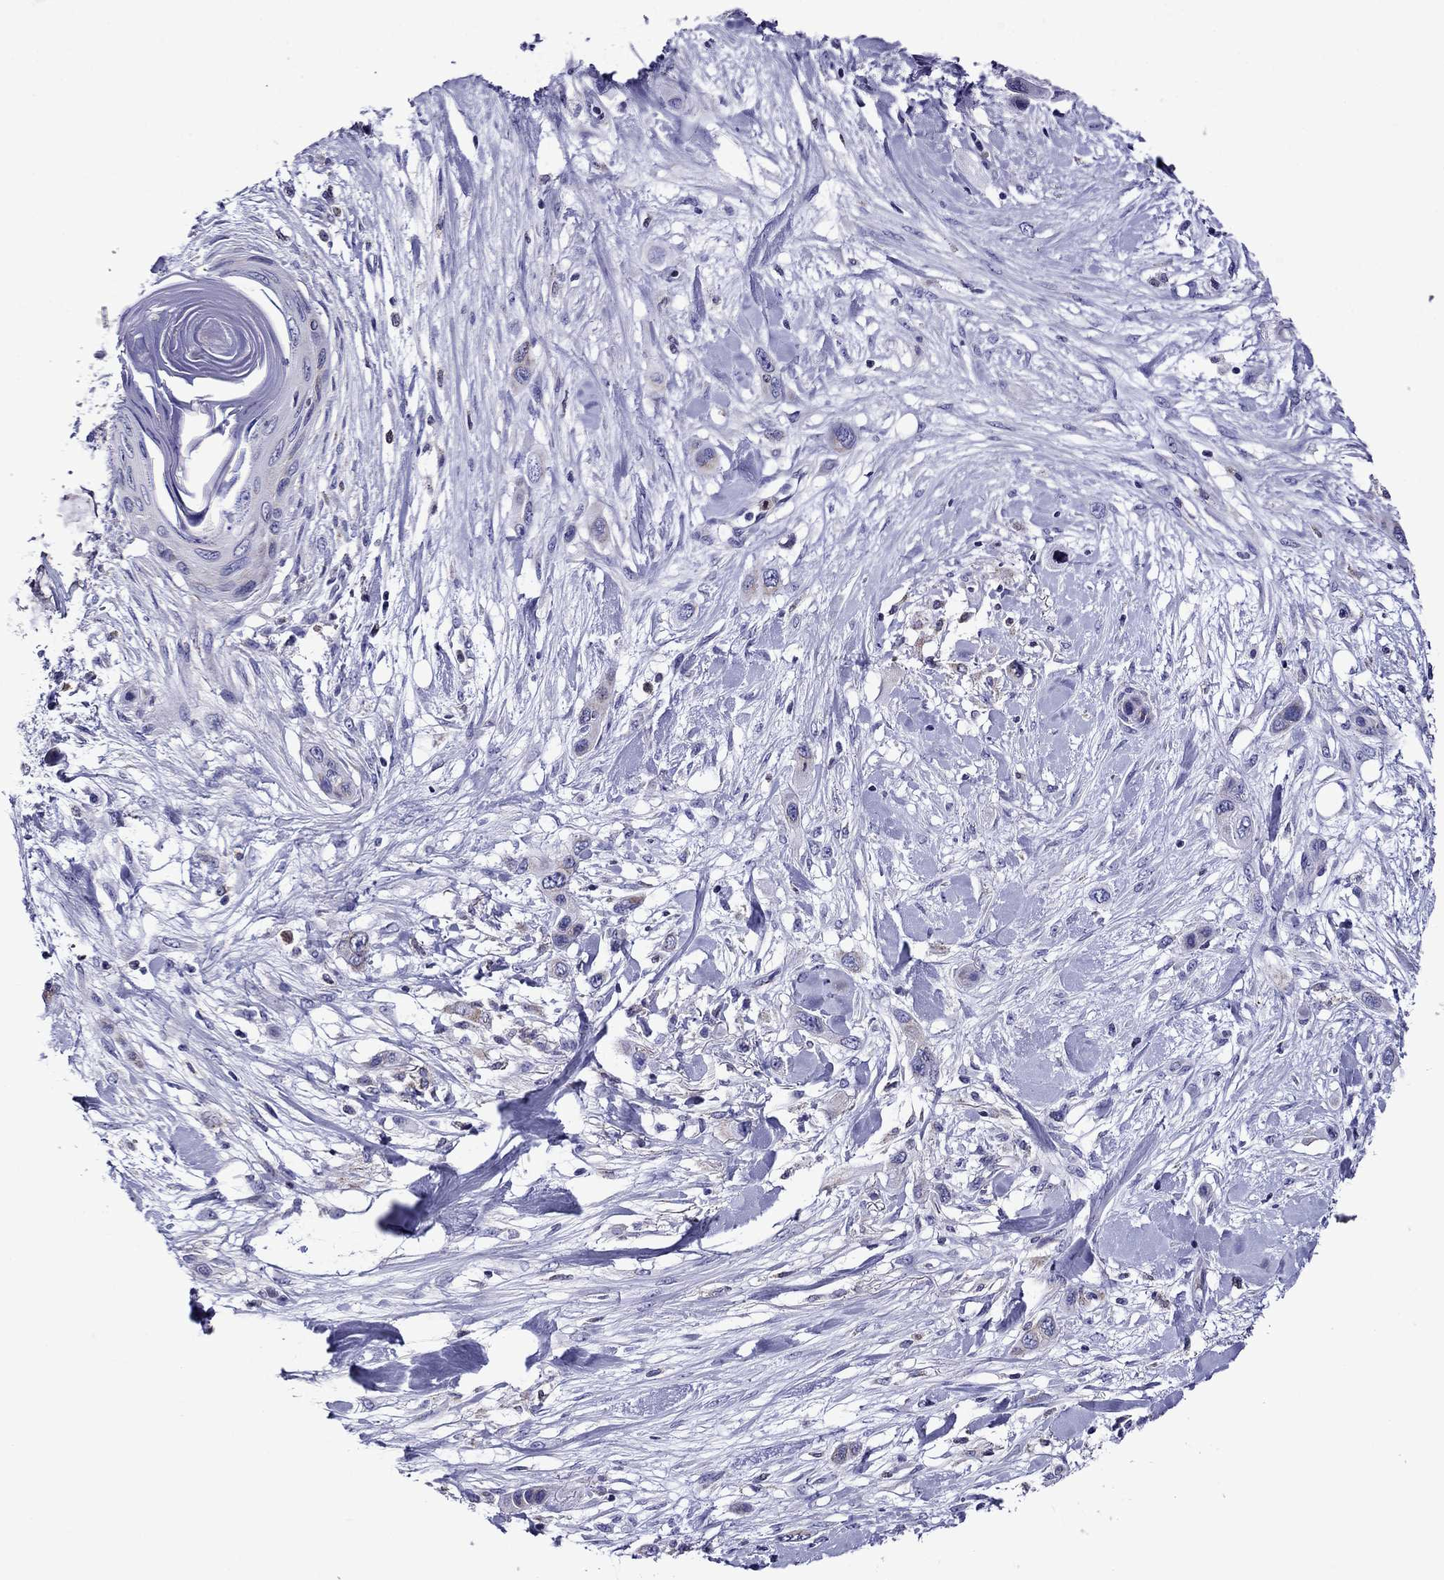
{"staining": {"intensity": "weak", "quantity": "<25%", "location": "cytoplasmic/membranous"}, "tissue": "skin cancer", "cell_type": "Tumor cells", "image_type": "cancer", "snomed": [{"axis": "morphology", "description": "Squamous cell carcinoma, NOS"}, {"axis": "topography", "description": "Skin"}], "caption": "High power microscopy micrograph of an IHC image of skin cancer (squamous cell carcinoma), revealing no significant staining in tumor cells. Brightfield microscopy of immunohistochemistry stained with DAB (3,3'-diaminobenzidine) (brown) and hematoxylin (blue), captured at high magnification.", "gene": "SCG2", "patient": {"sex": "male", "age": 79}}